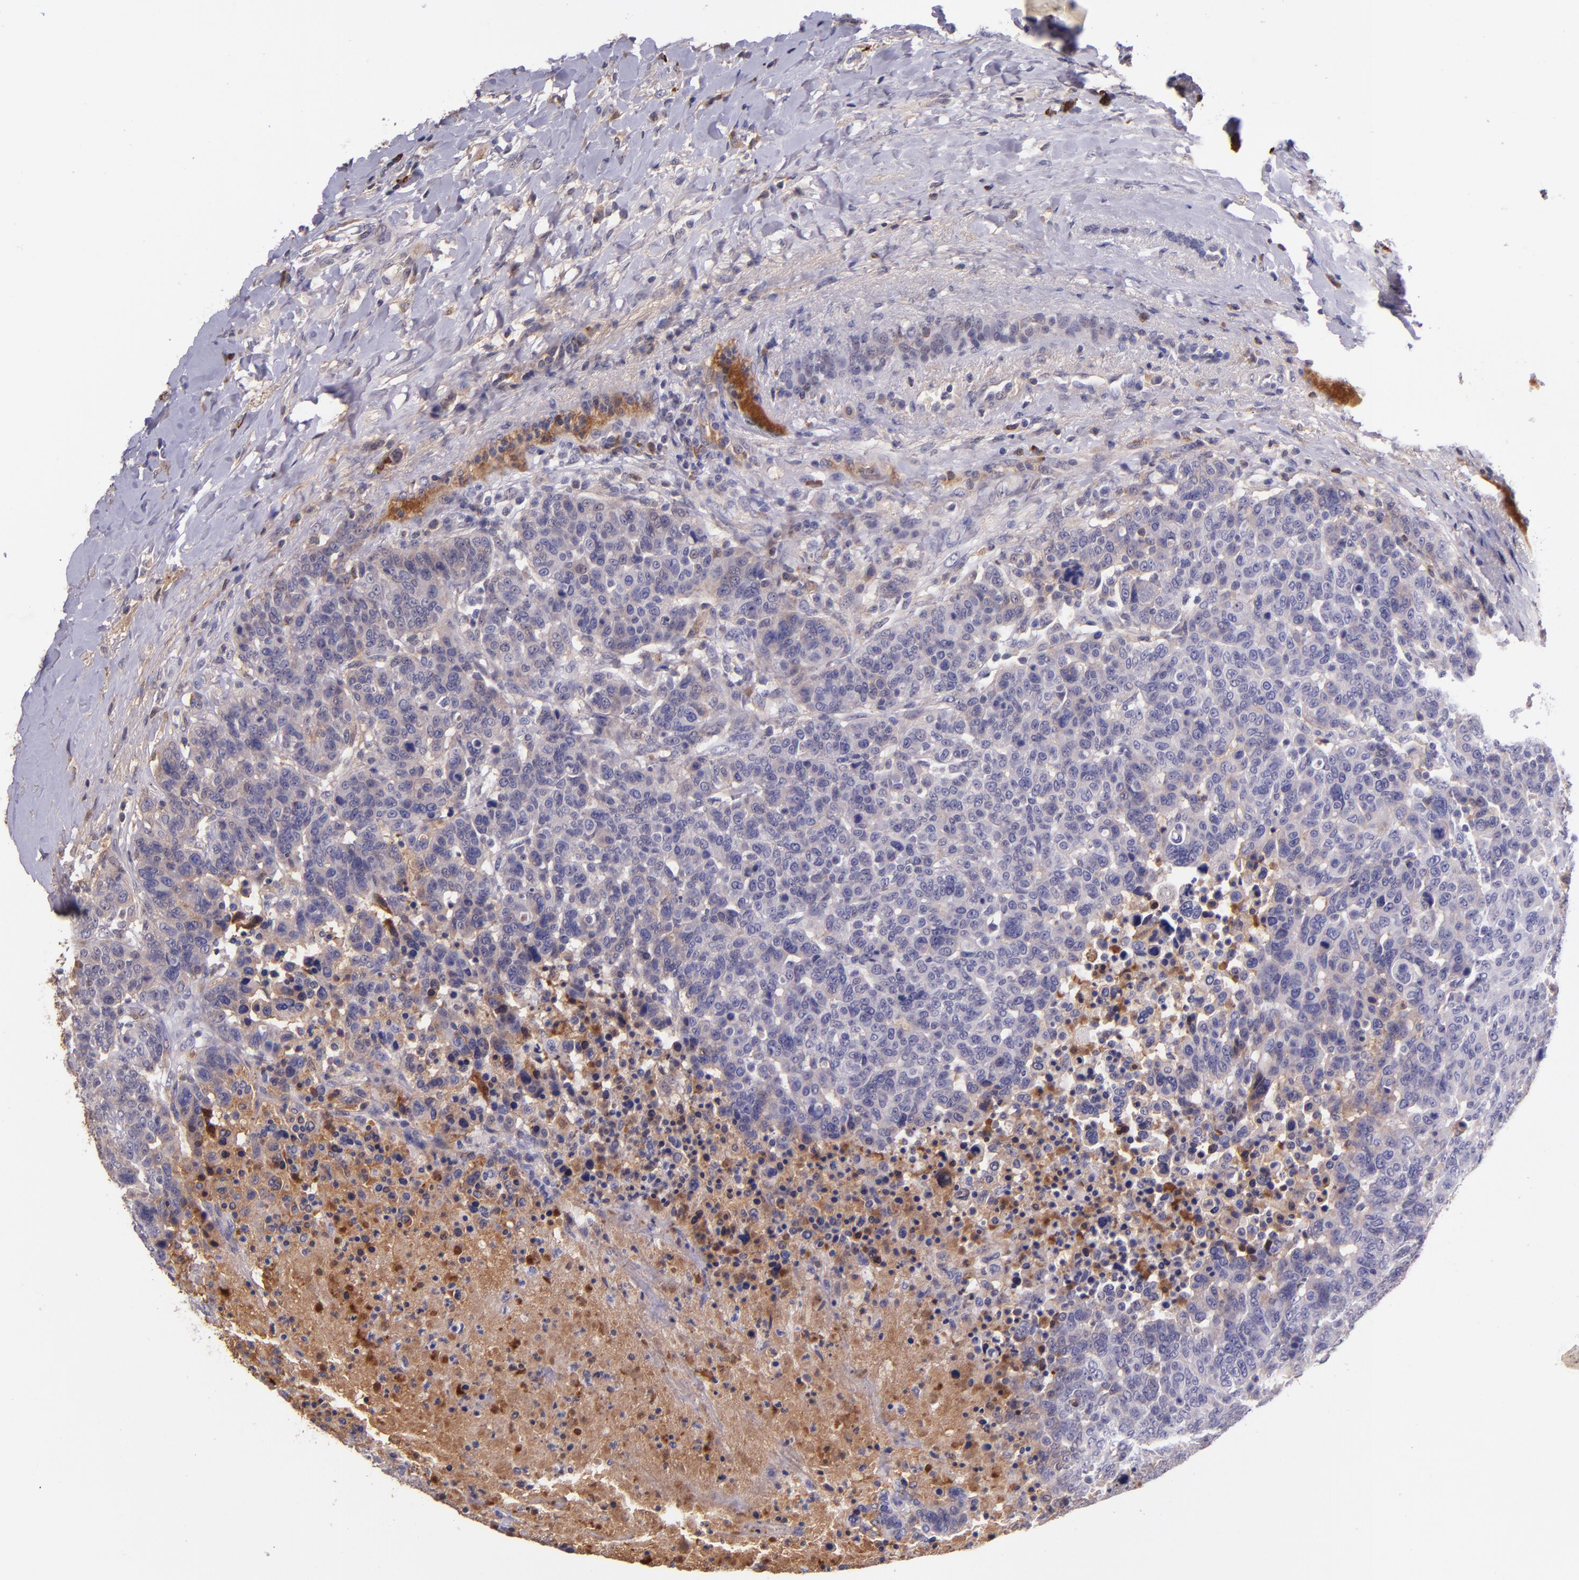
{"staining": {"intensity": "moderate", "quantity": "<25%", "location": "cytoplasmic/membranous"}, "tissue": "breast cancer", "cell_type": "Tumor cells", "image_type": "cancer", "snomed": [{"axis": "morphology", "description": "Duct carcinoma"}, {"axis": "topography", "description": "Breast"}], "caption": "Immunohistochemistry (IHC) micrograph of neoplastic tissue: breast intraductal carcinoma stained using immunohistochemistry reveals low levels of moderate protein expression localized specifically in the cytoplasmic/membranous of tumor cells, appearing as a cytoplasmic/membranous brown color.", "gene": "KNG1", "patient": {"sex": "female", "age": 37}}